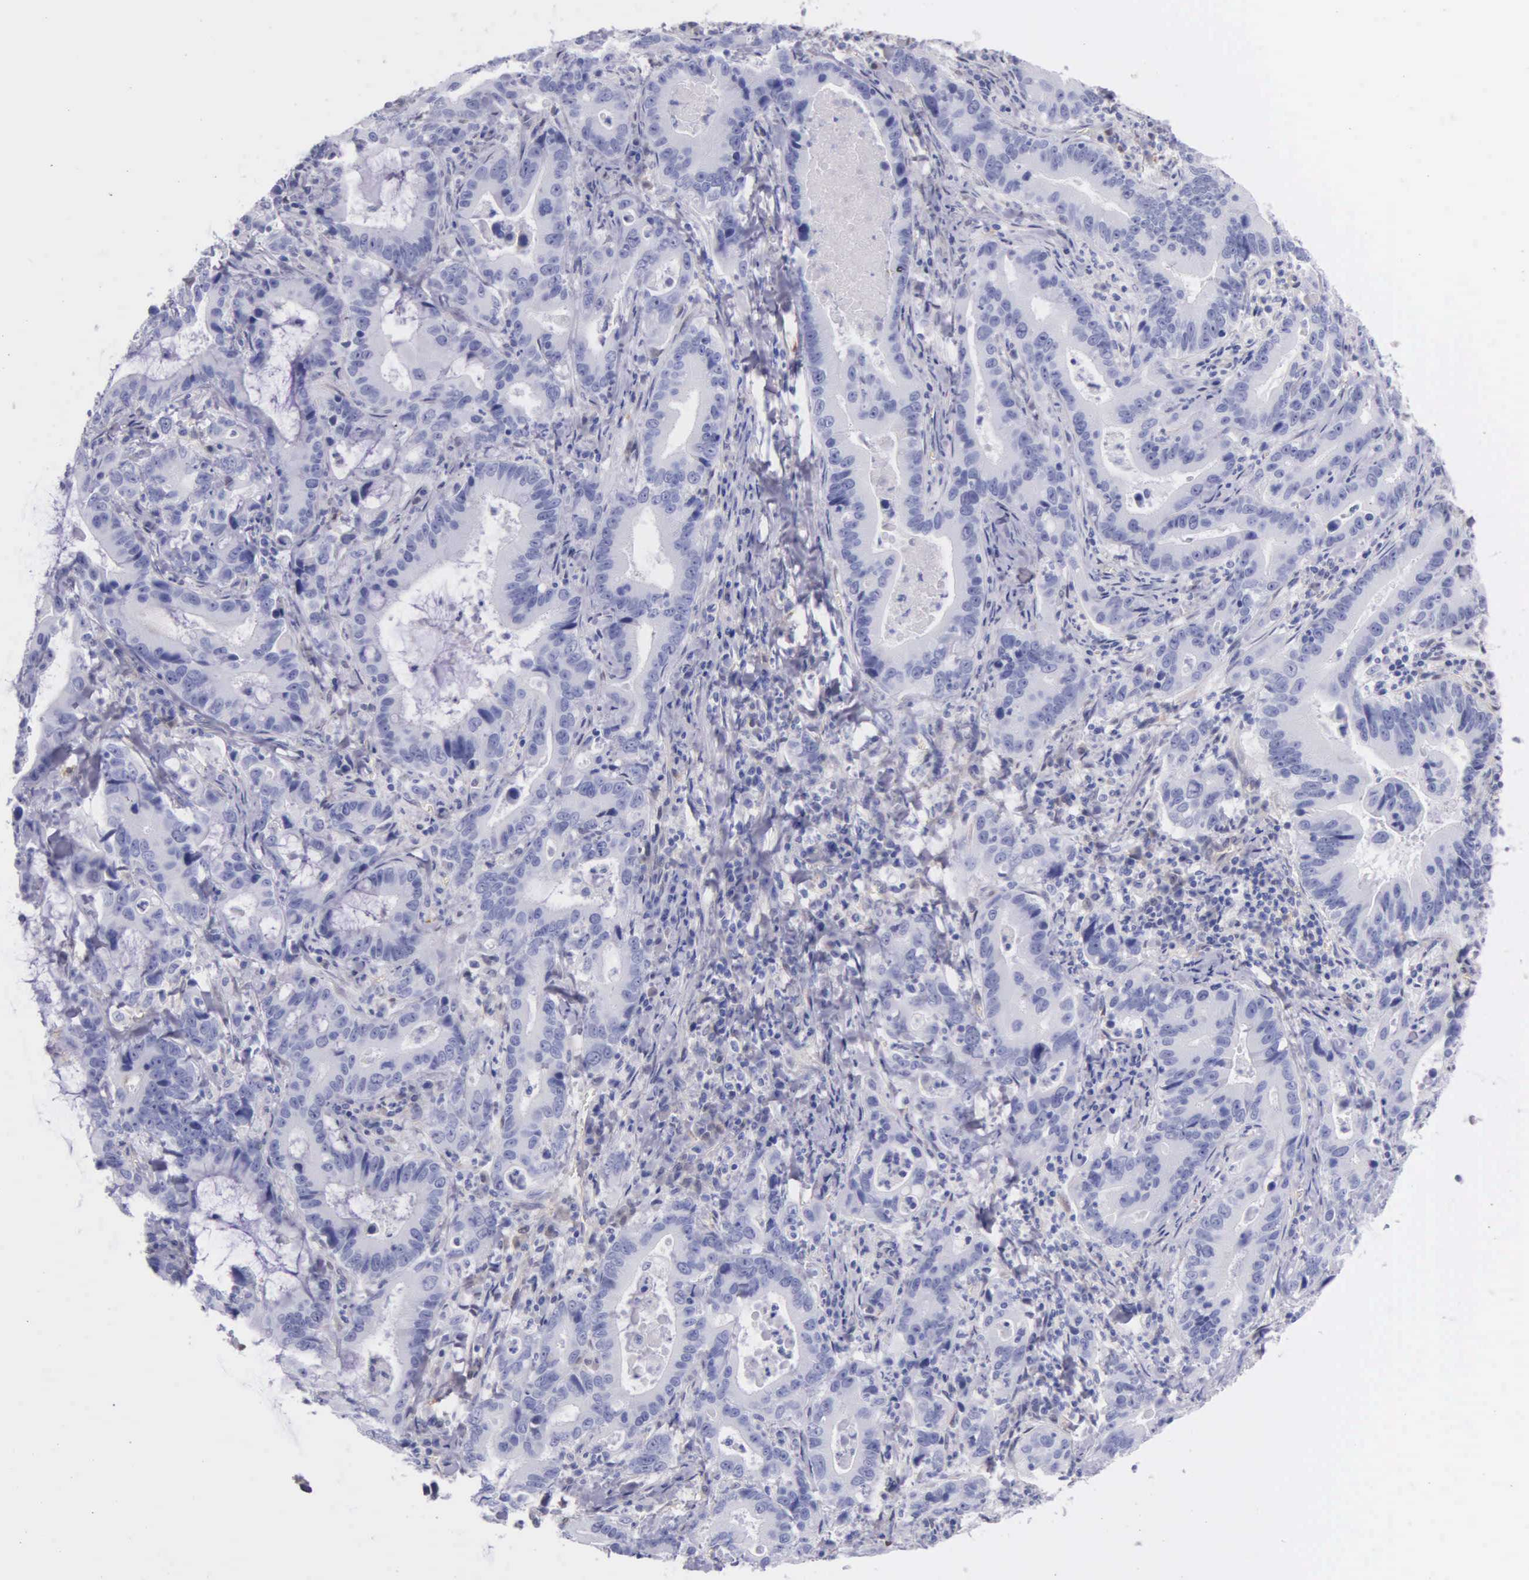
{"staining": {"intensity": "negative", "quantity": "none", "location": "none"}, "tissue": "stomach cancer", "cell_type": "Tumor cells", "image_type": "cancer", "snomed": [{"axis": "morphology", "description": "Adenocarcinoma, NOS"}, {"axis": "topography", "description": "Stomach, upper"}], "caption": "Micrograph shows no significant protein expression in tumor cells of stomach adenocarcinoma.", "gene": "GSTT2", "patient": {"sex": "male", "age": 63}}